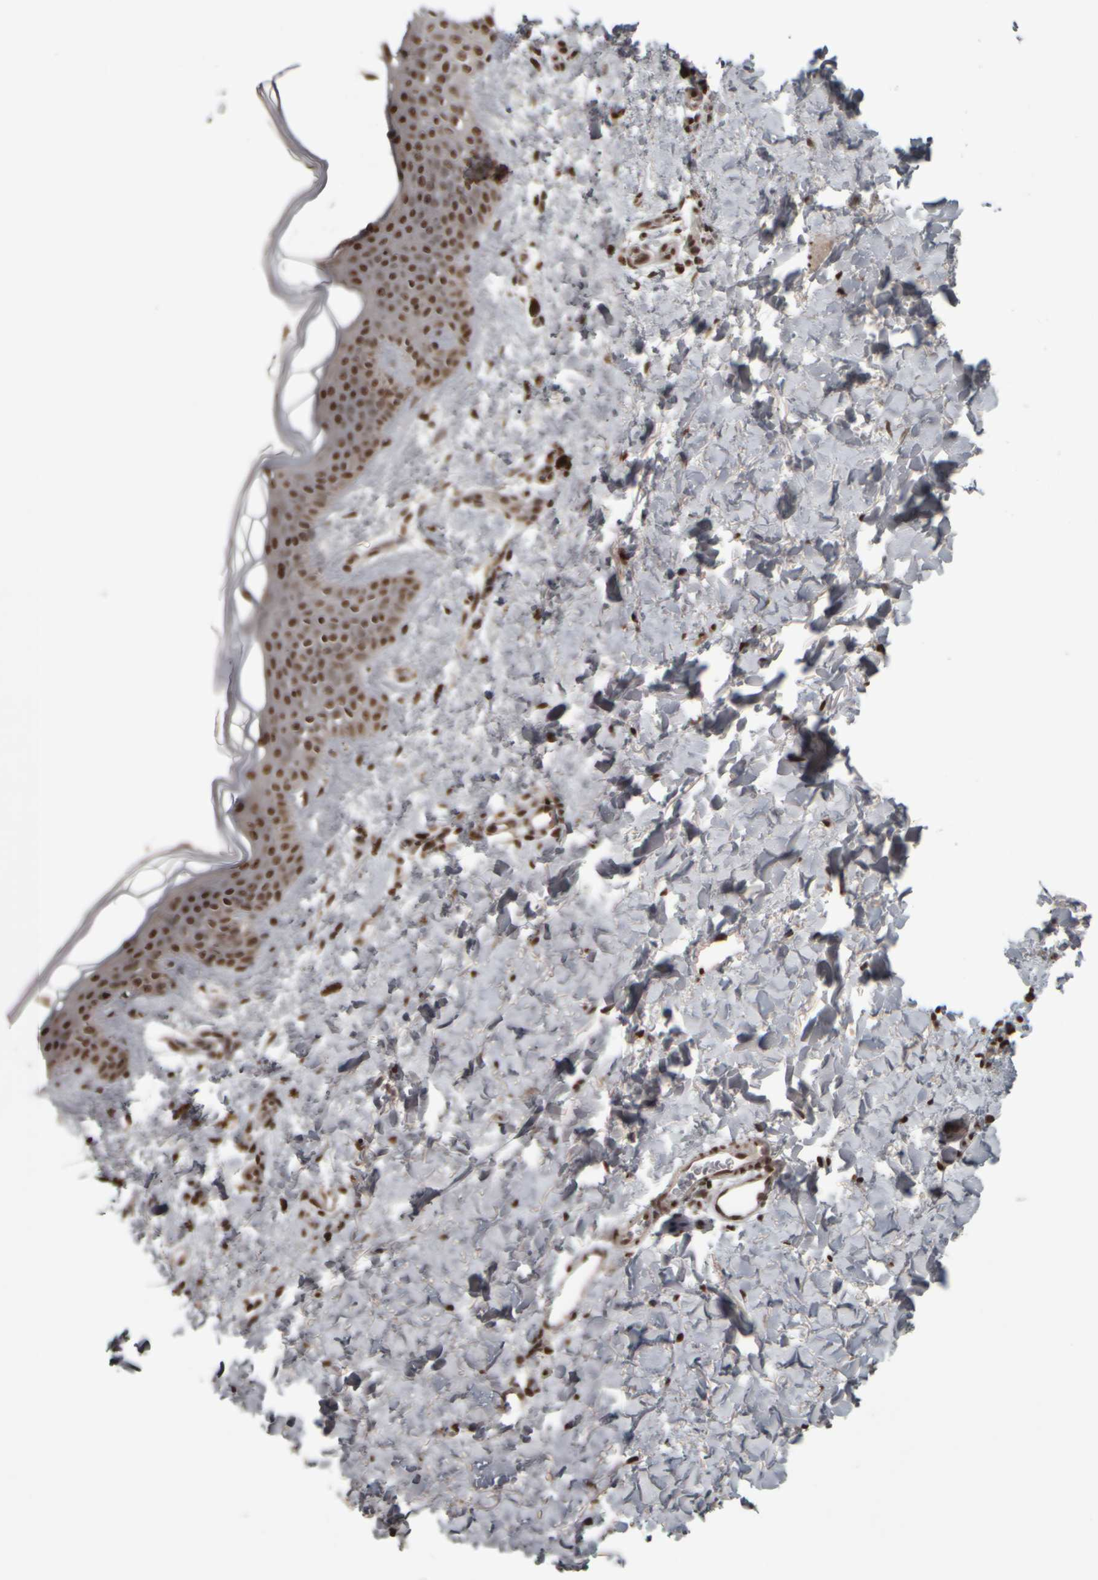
{"staining": {"intensity": "strong", "quantity": ">75%", "location": "nuclear"}, "tissue": "skin", "cell_type": "Fibroblasts", "image_type": "normal", "snomed": [{"axis": "morphology", "description": "Normal tissue, NOS"}, {"axis": "topography", "description": "Skin"}], "caption": "Immunohistochemical staining of unremarkable skin demonstrates >75% levels of strong nuclear protein staining in approximately >75% of fibroblasts. Immunohistochemistry stains the protein of interest in brown and the nuclei are stained blue.", "gene": "ZFHX4", "patient": {"sex": "female", "age": 46}}